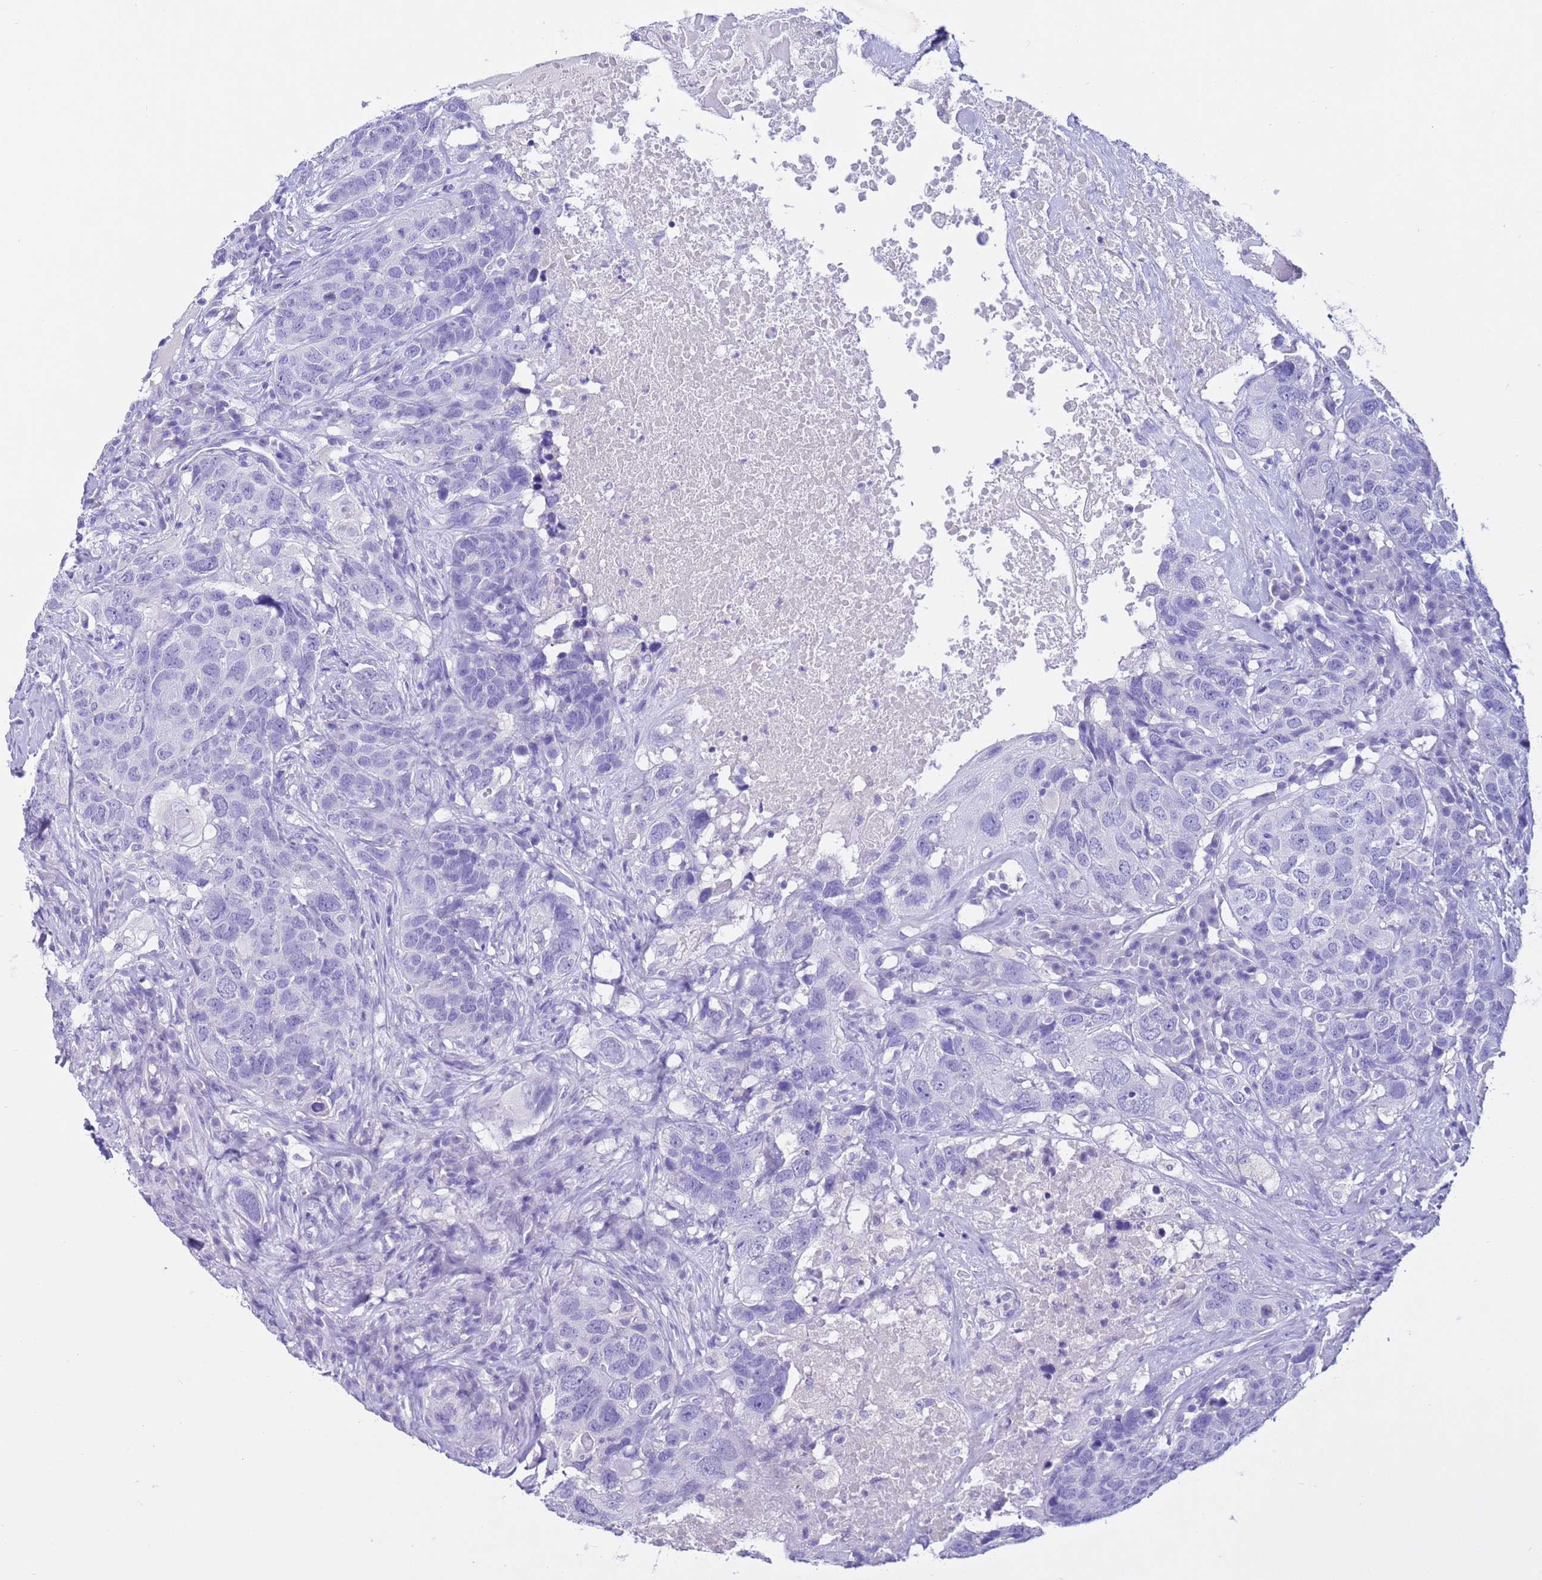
{"staining": {"intensity": "negative", "quantity": "none", "location": "none"}, "tissue": "head and neck cancer", "cell_type": "Tumor cells", "image_type": "cancer", "snomed": [{"axis": "morphology", "description": "Squamous cell carcinoma, NOS"}, {"axis": "topography", "description": "Head-Neck"}], "caption": "Immunohistochemical staining of human head and neck cancer (squamous cell carcinoma) shows no significant positivity in tumor cells.", "gene": "CPB1", "patient": {"sex": "male", "age": 66}}